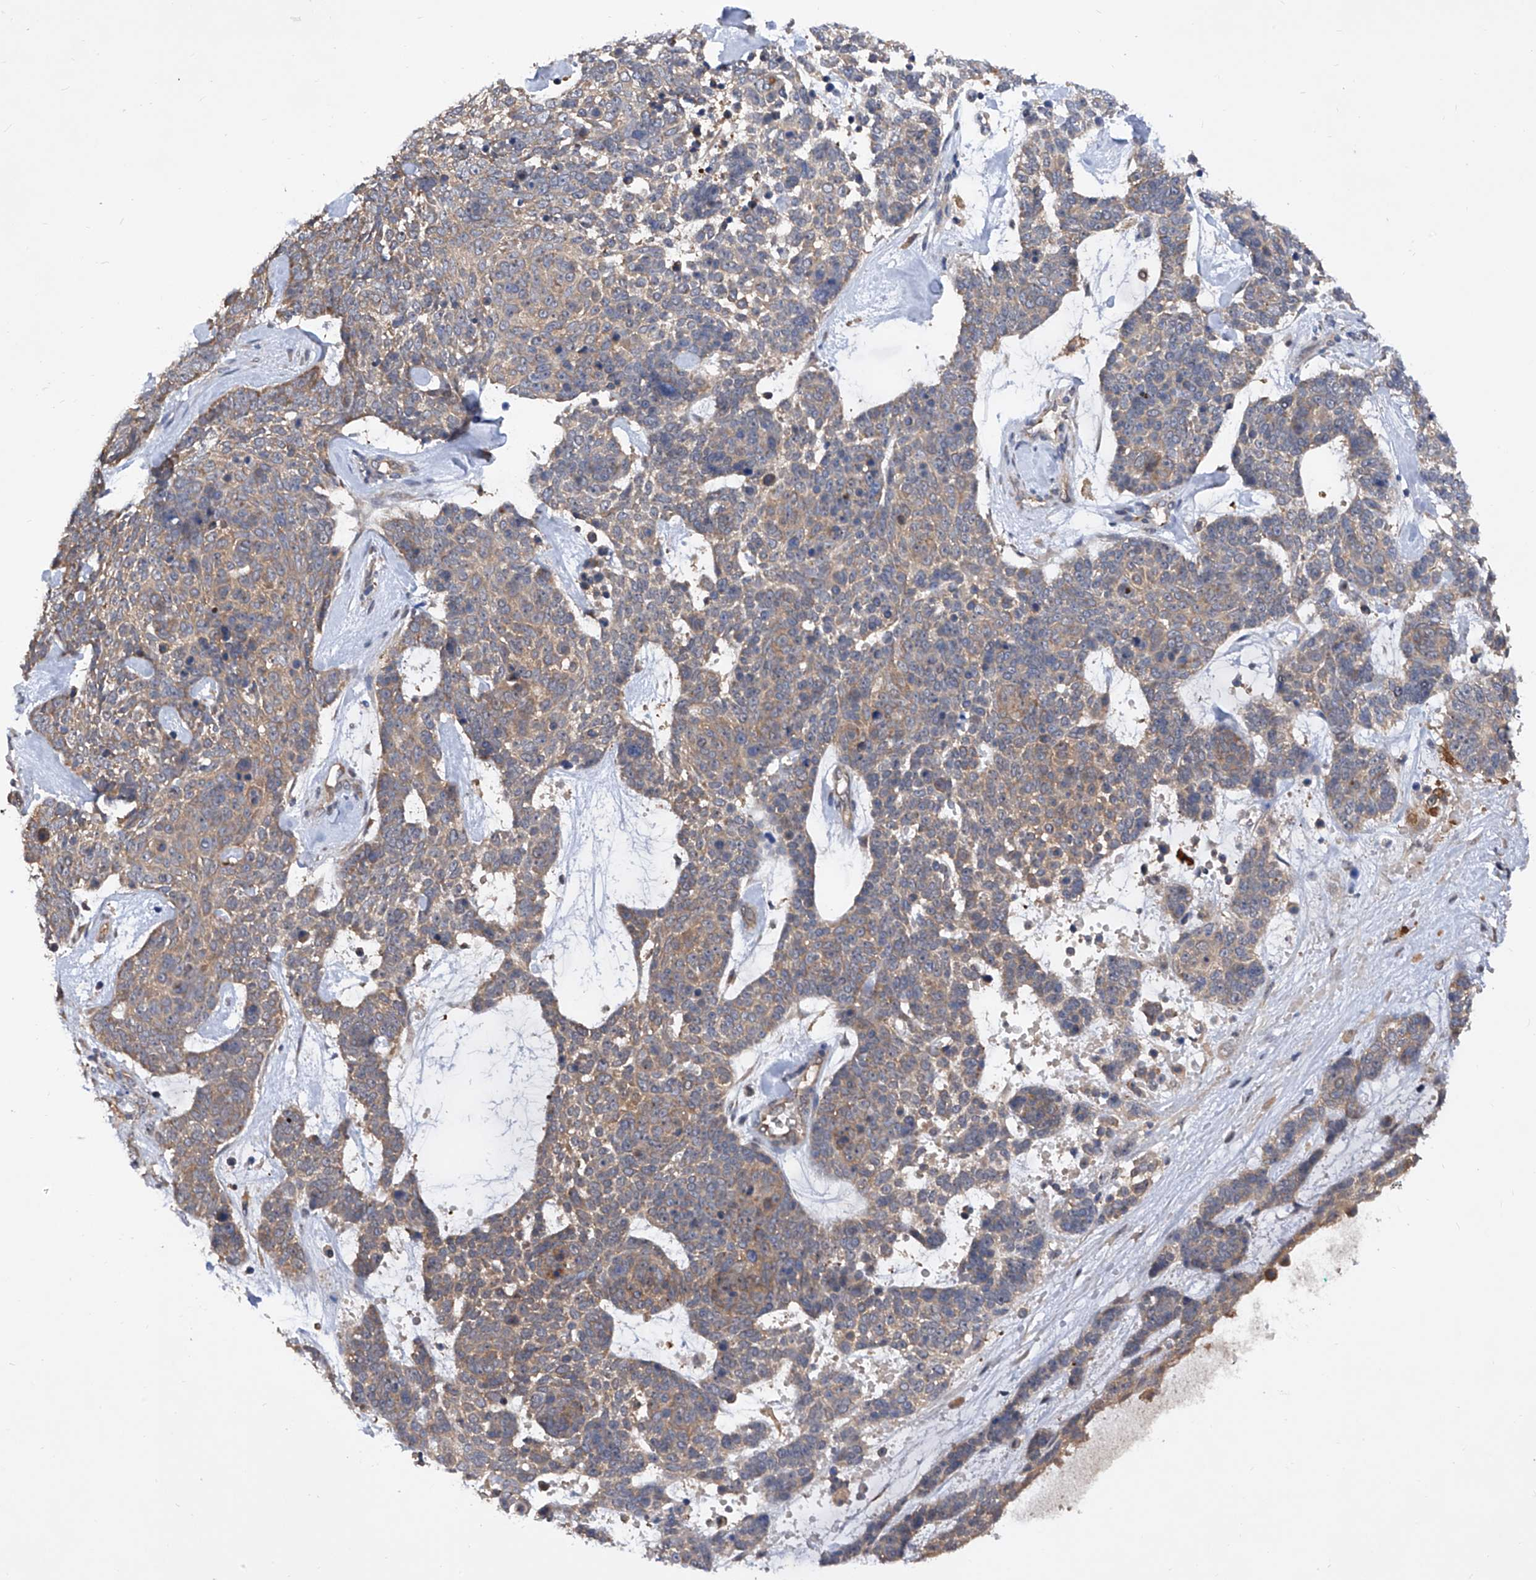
{"staining": {"intensity": "weak", "quantity": "25%-75%", "location": "cytoplasmic/membranous"}, "tissue": "skin cancer", "cell_type": "Tumor cells", "image_type": "cancer", "snomed": [{"axis": "morphology", "description": "Basal cell carcinoma"}, {"axis": "topography", "description": "Skin"}], "caption": "A high-resolution image shows immunohistochemistry staining of skin basal cell carcinoma, which shows weak cytoplasmic/membranous staining in approximately 25%-75% of tumor cells.", "gene": "USP45", "patient": {"sex": "female", "age": 81}}